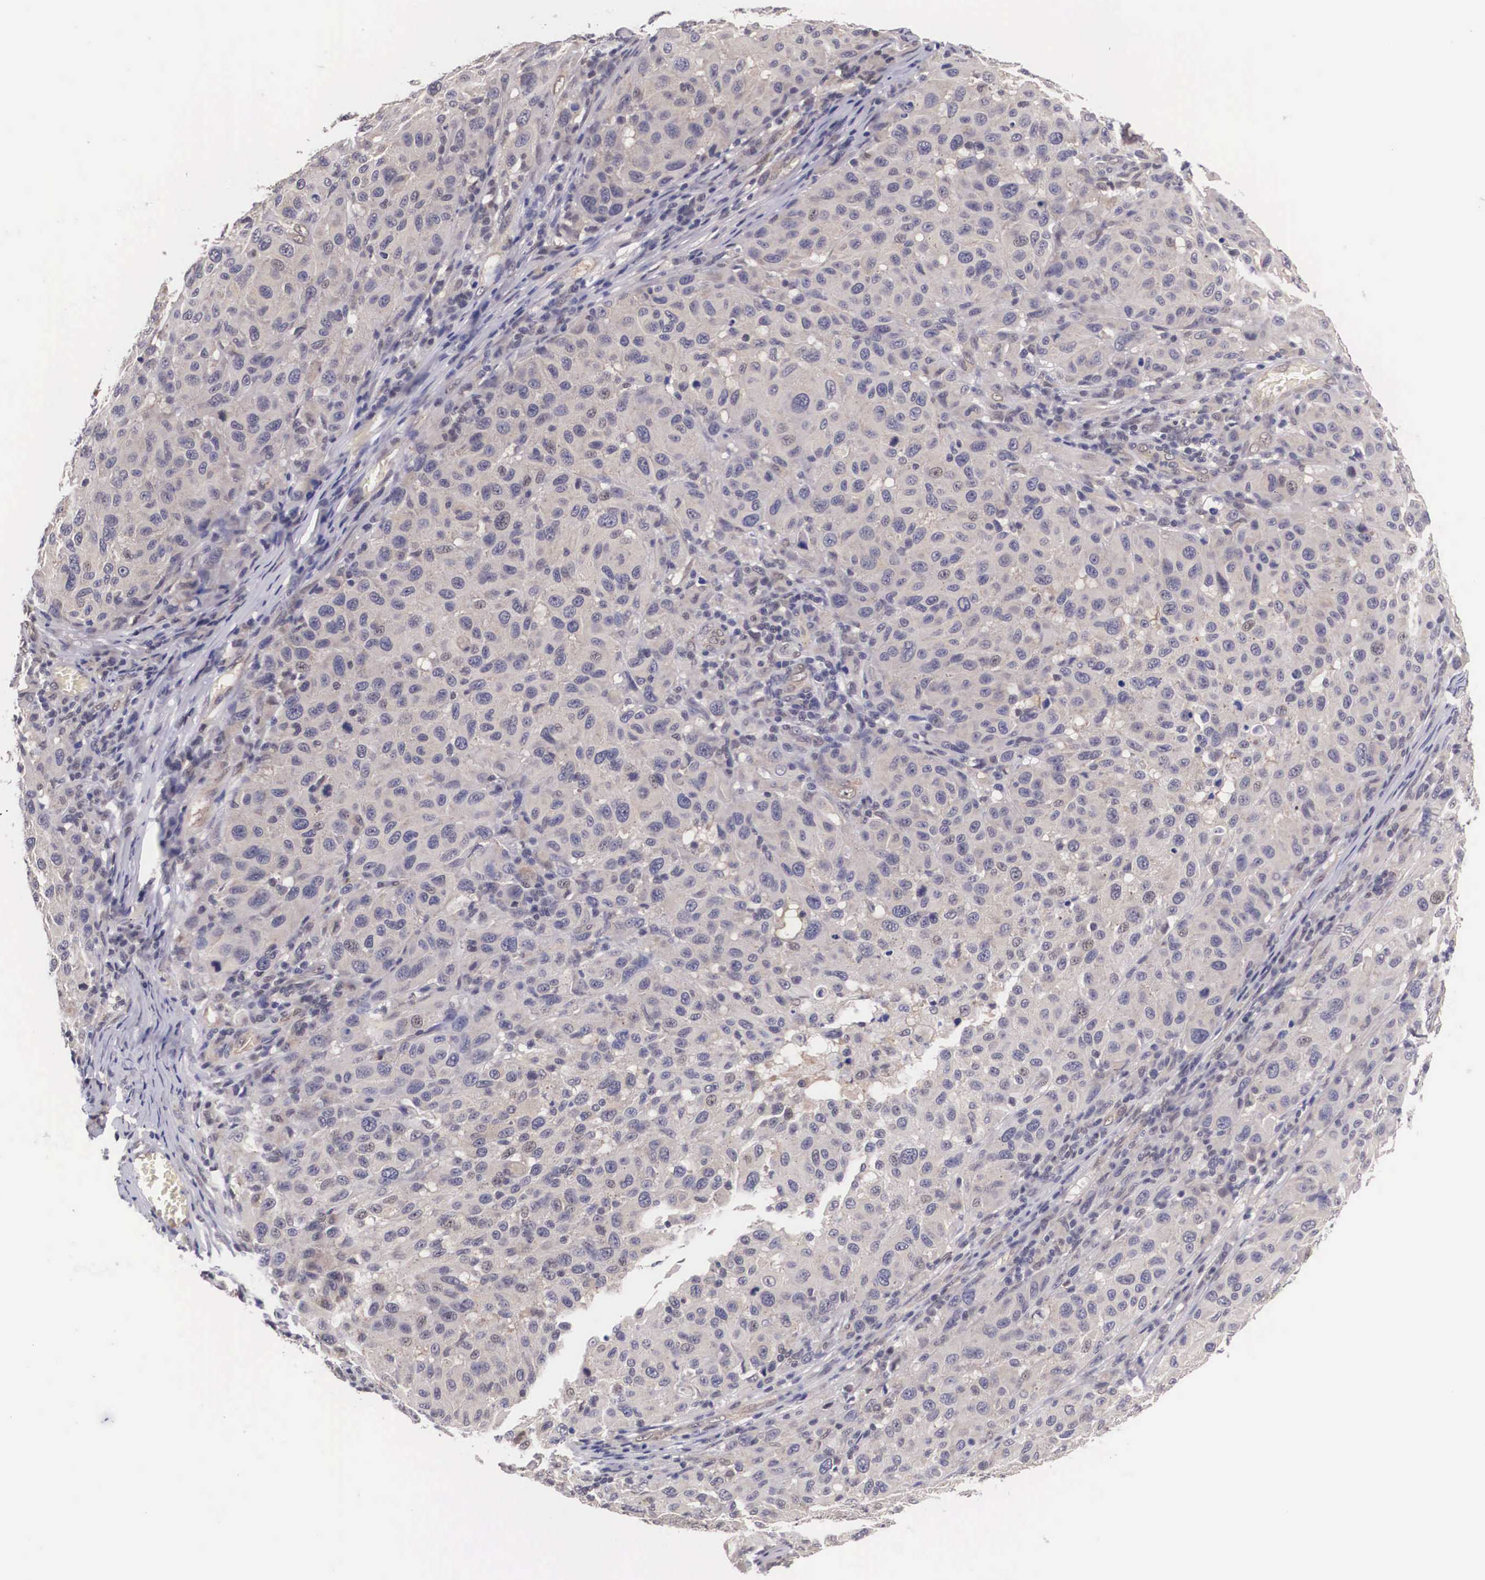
{"staining": {"intensity": "negative", "quantity": "none", "location": "none"}, "tissue": "melanoma", "cell_type": "Tumor cells", "image_type": "cancer", "snomed": [{"axis": "morphology", "description": "Malignant melanoma, NOS"}, {"axis": "topography", "description": "Skin"}], "caption": "Immunohistochemistry micrograph of human malignant melanoma stained for a protein (brown), which exhibits no staining in tumor cells. (IHC, brightfield microscopy, high magnification).", "gene": "OTX2", "patient": {"sex": "female", "age": 77}}